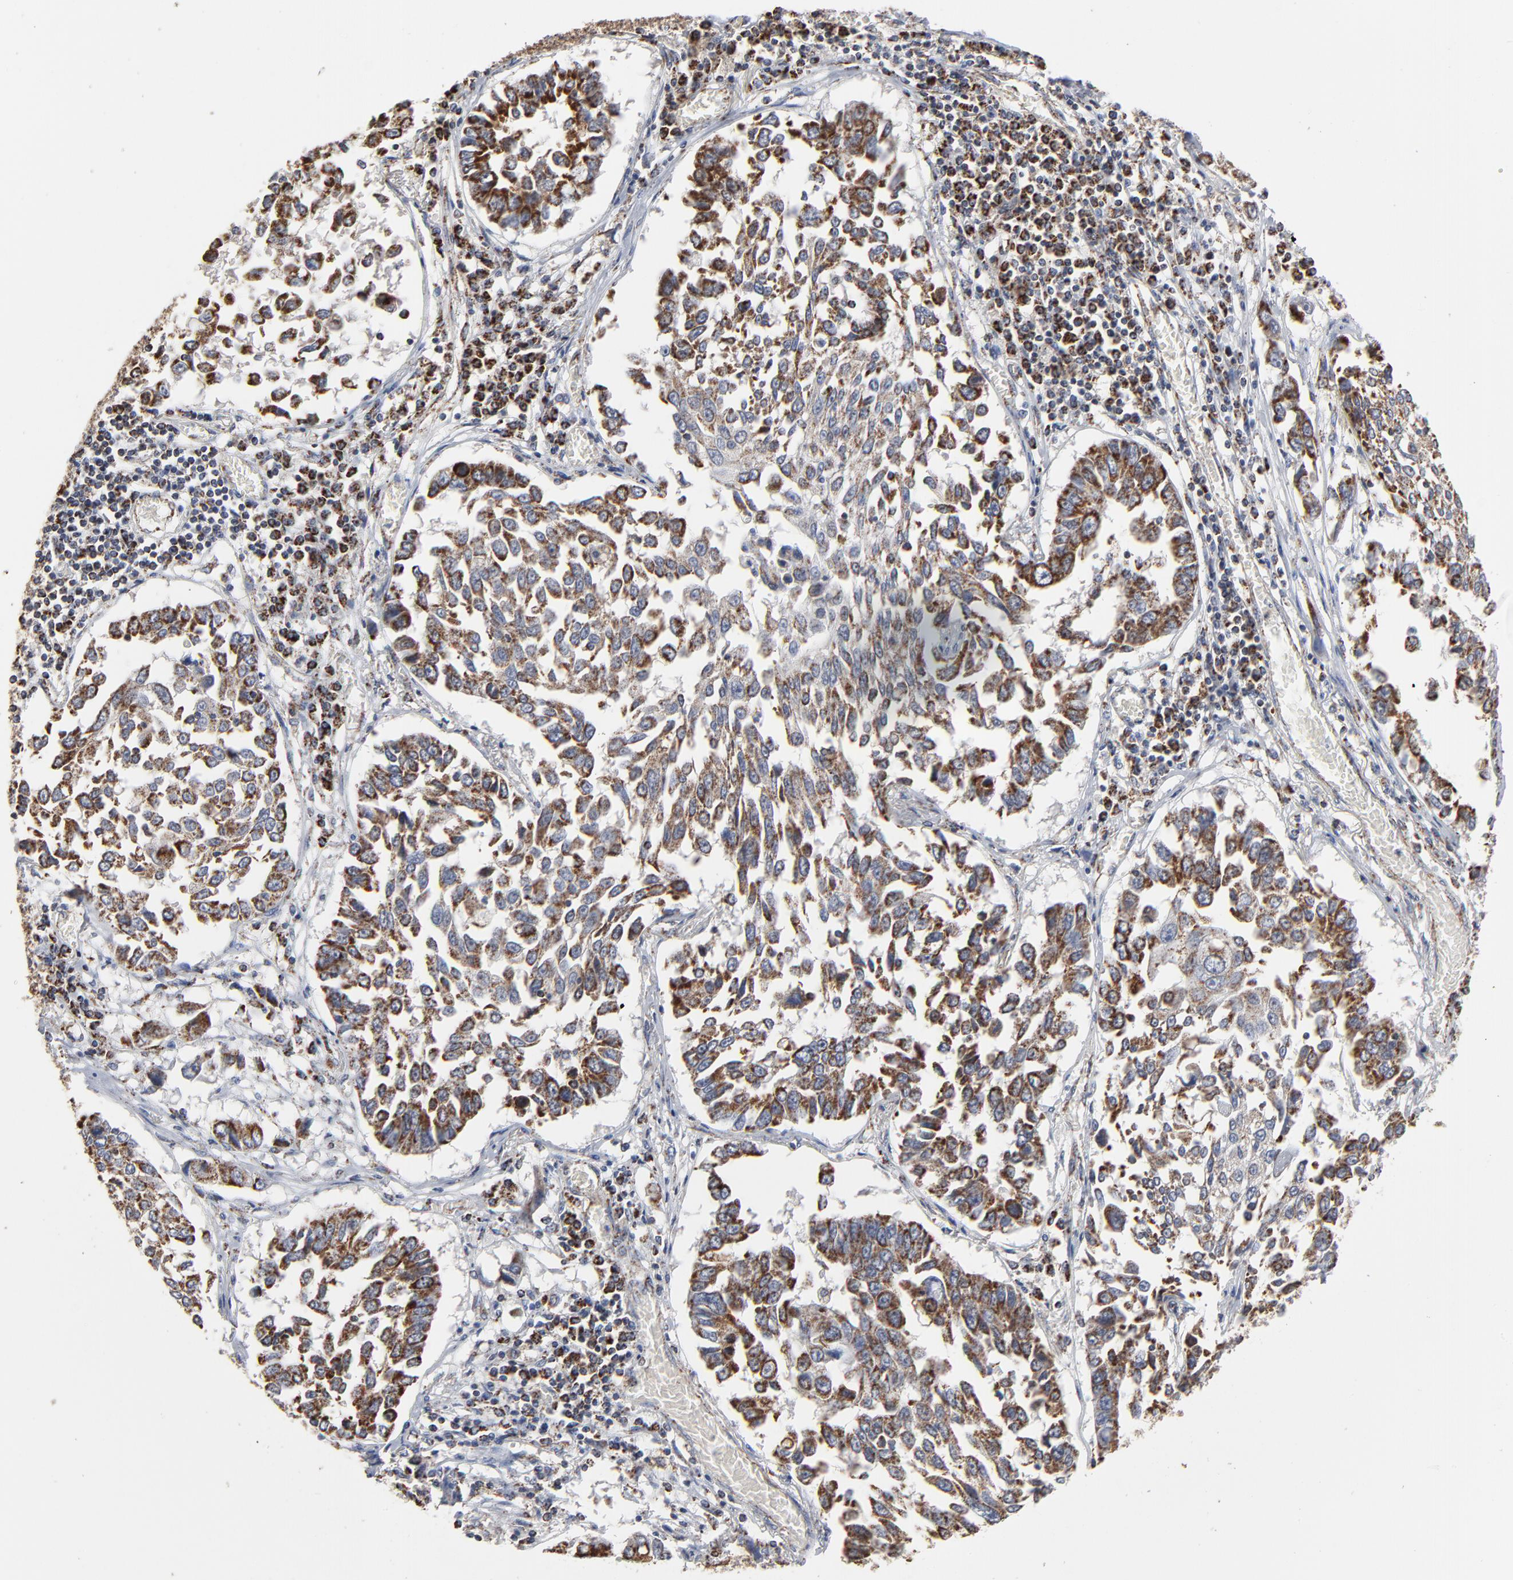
{"staining": {"intensity": "strong", "quantity": ">75%", "location": "cytoplasmic/membranous"}, "tissue": "lung cancer", "cell_type": "Tumor cells", "image_type": "cancer", "snomed": [{"axis": "morphology", "description": "Squamous cell carcinoma, NOS"}, {"axis": "topography", "description": "Lung"}], "caption": "Protein expression analysis of human lung cancer reveals strong cytoplasmic/membranous staining in approximately >75% of tumor cells.", "gene": "UQCRC1", "patient": {"sex": "male", "age": 71}}